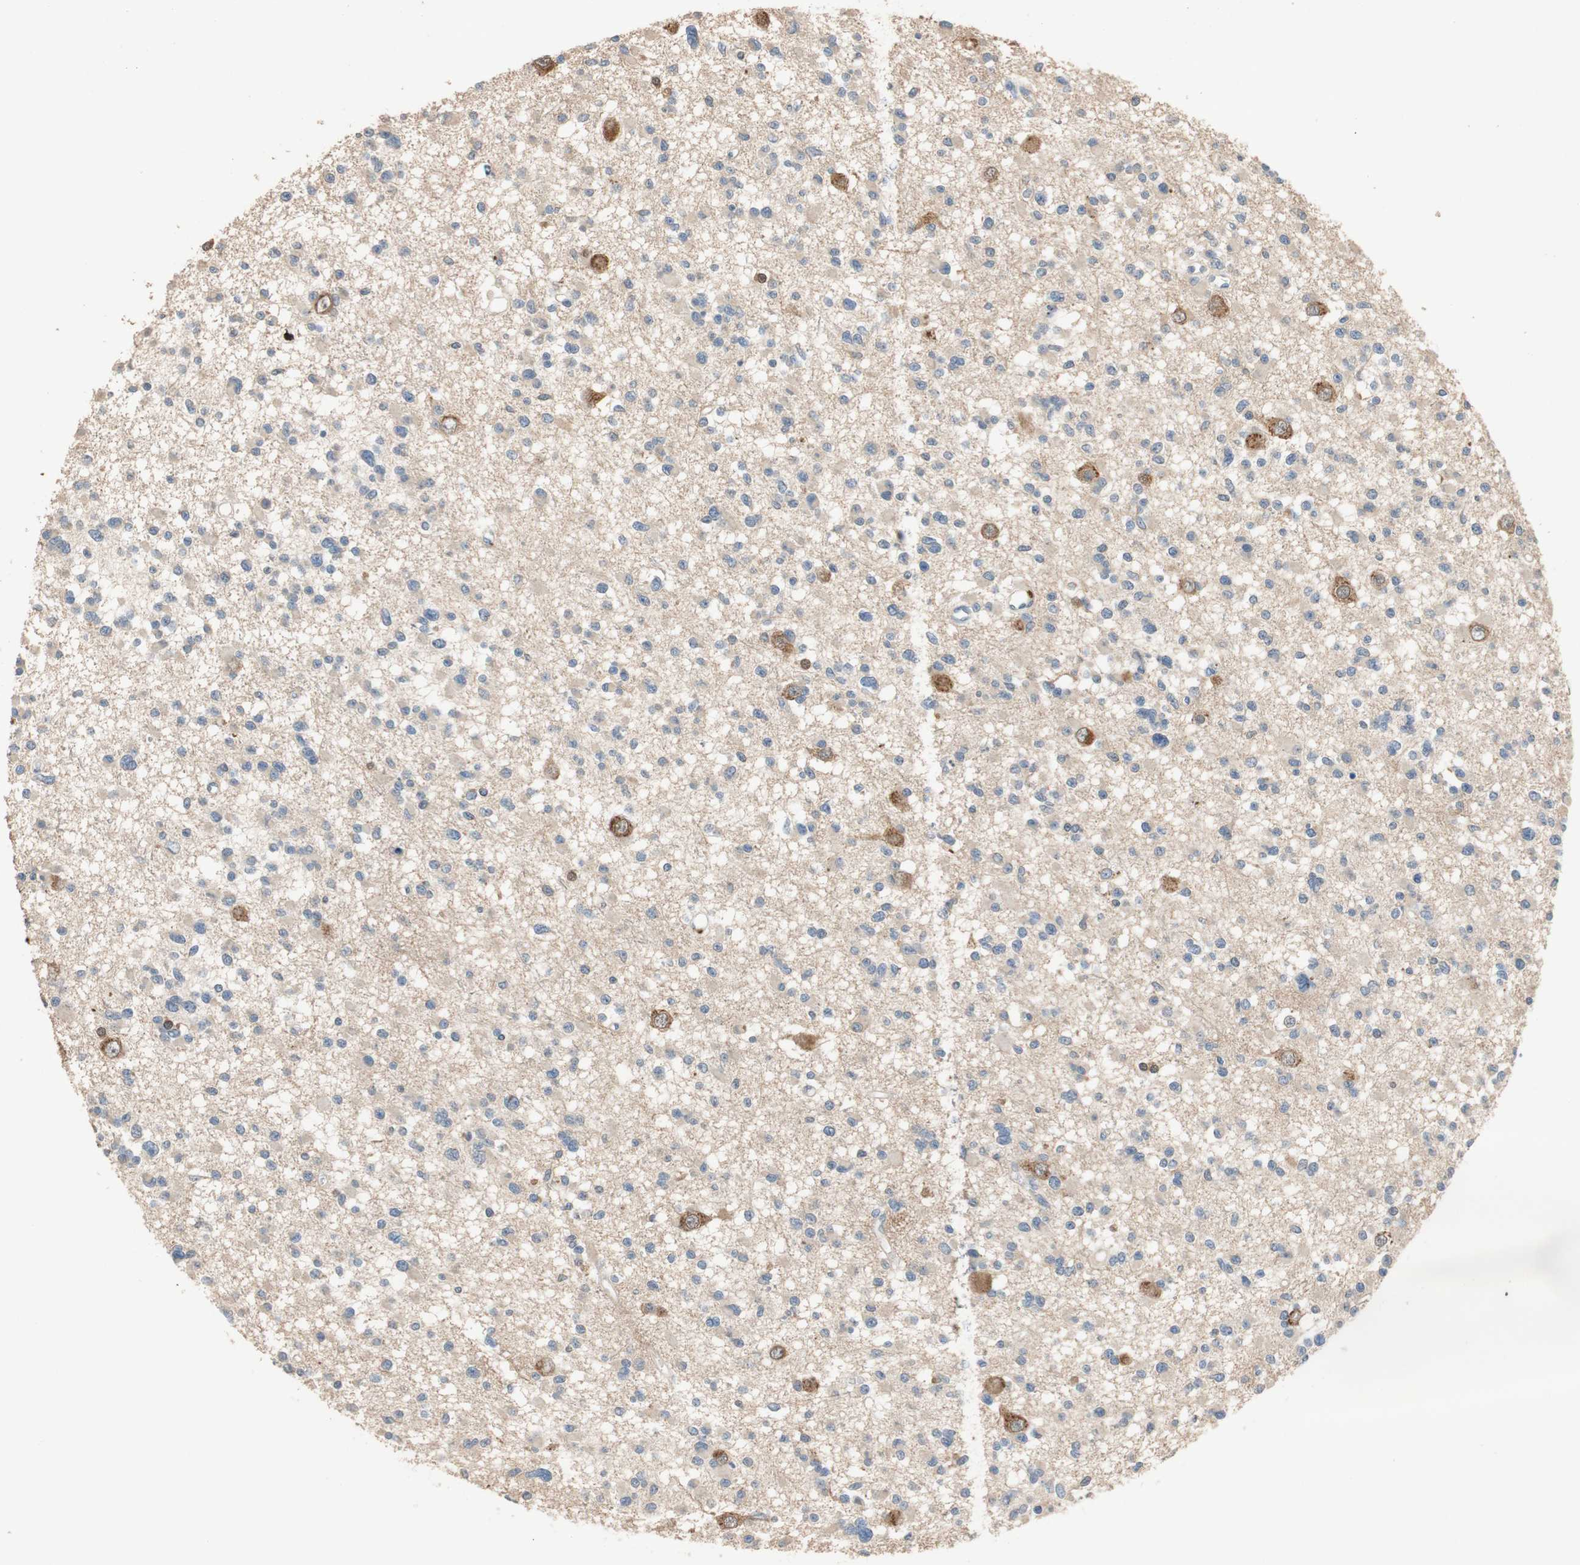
{"staining": {"intensity": "weak", "quantity": "<25%", "location": "cytoplasmic/membranous"}, "tissue": "glioma", "cell_type": "Tumor cells", "image_type": "cancer", "snomed": [{"axis": "morphology", "description": "Glioma, malignant, Low grade"}, {"axis": "topography", "description": "Brain"}], "caption": "This is an immunohistochemistry micrograph of human glioma. There is no positivity in tumor cells.", "gene": "ADAP1", "patient": {"sex": "female", "age": 22}}